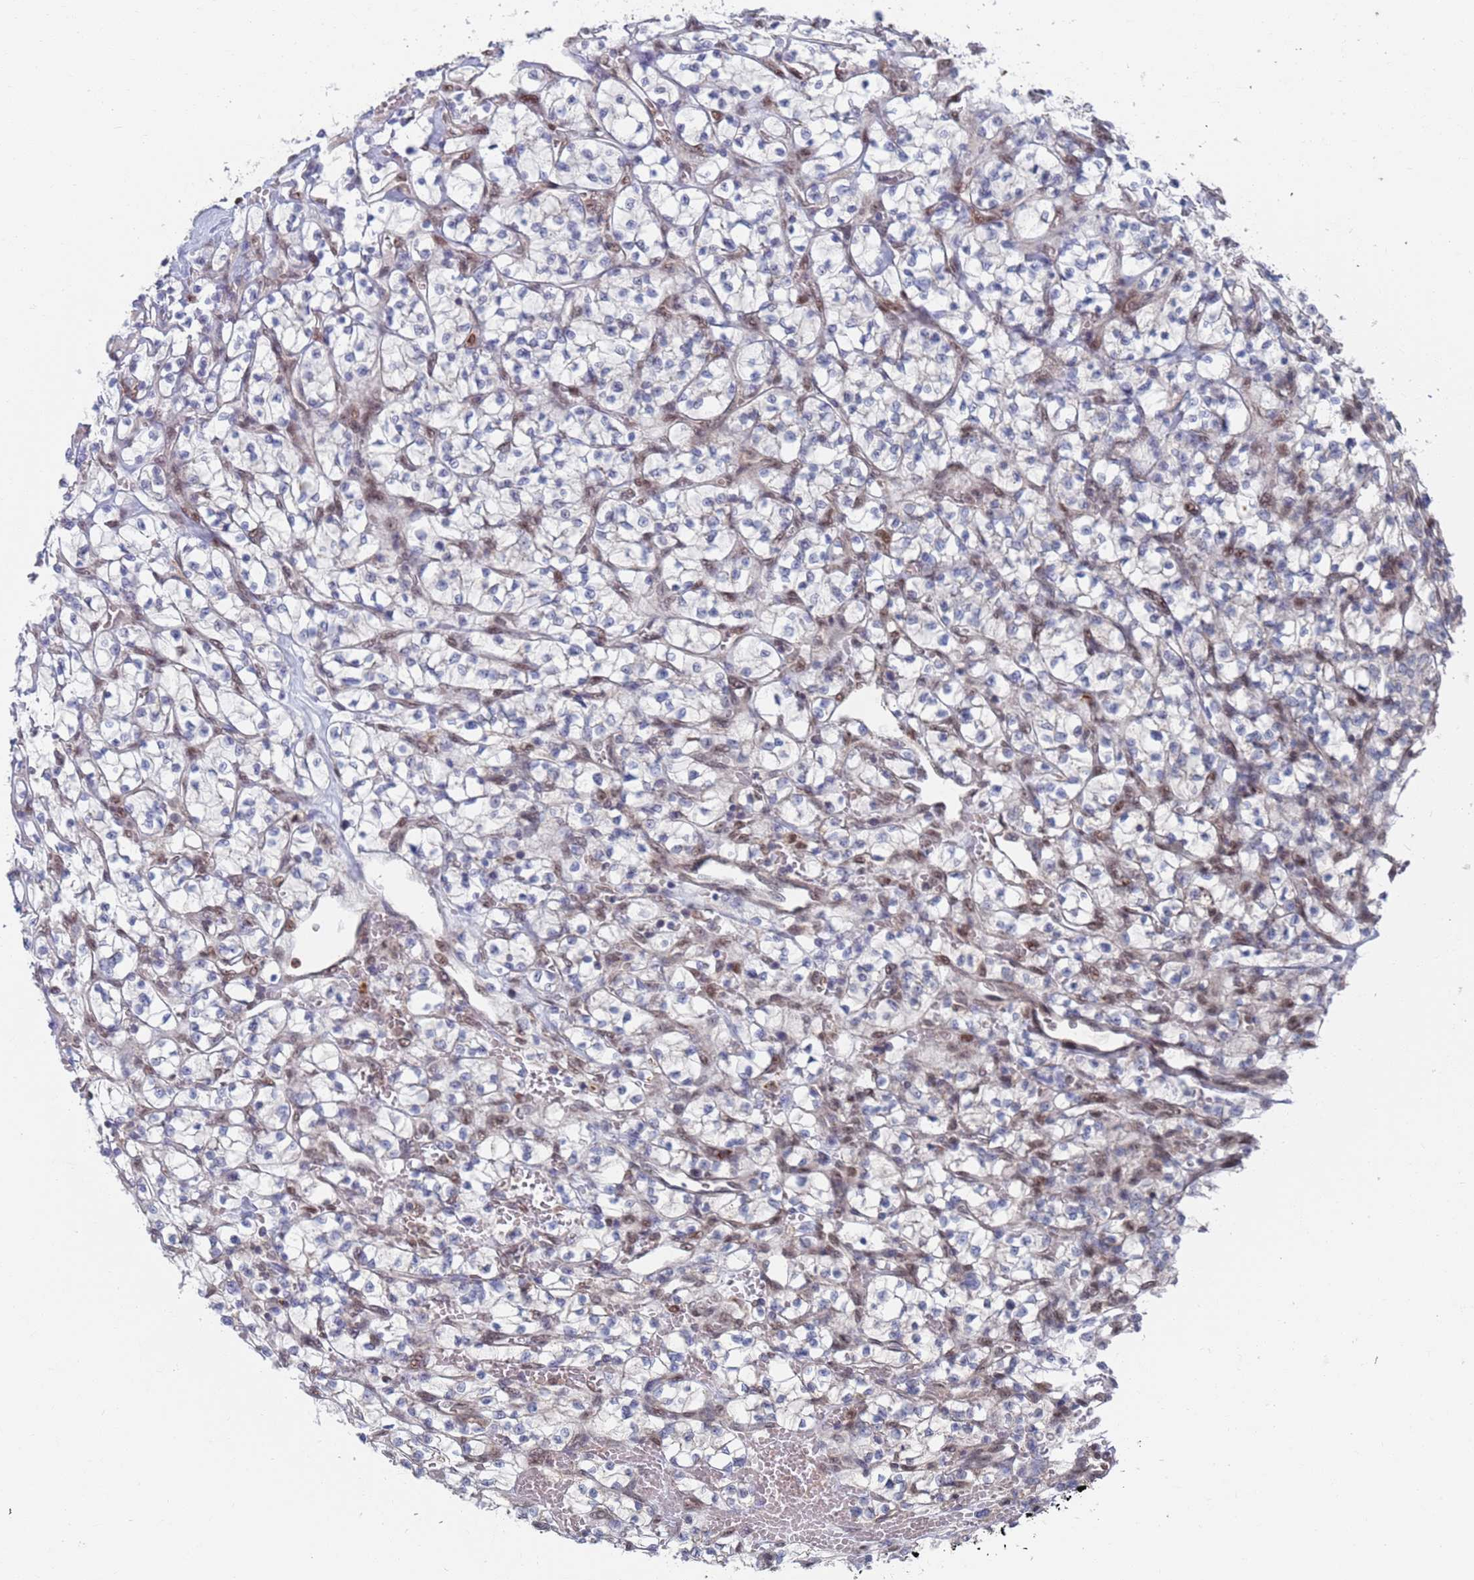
{"staining": {"intensity": "negative", "quantity": "none", "location": "none"}, "tissue": "renal cancer", "cell_type": "Tumor cells", "image_type": "cancer", "snomed": [{"axis": "morphology", "description": "Adenocarcinoma, NOS"}, {"axis": "topography", "description": "Kidney"}], "caption": "DAB immunohistochemical staining of renal cancer (adenocarcinoma) displays no significant expression in tumor cells. The staining was performed using DAB (3,3'-diaminobenzidine) to visualize the protein expression in brown, while the nuclei were stained in blue with hematoxylin (Magnification: 20x).", "gene": "RPP25", "patient": {"sex": "female", "age": 64}}